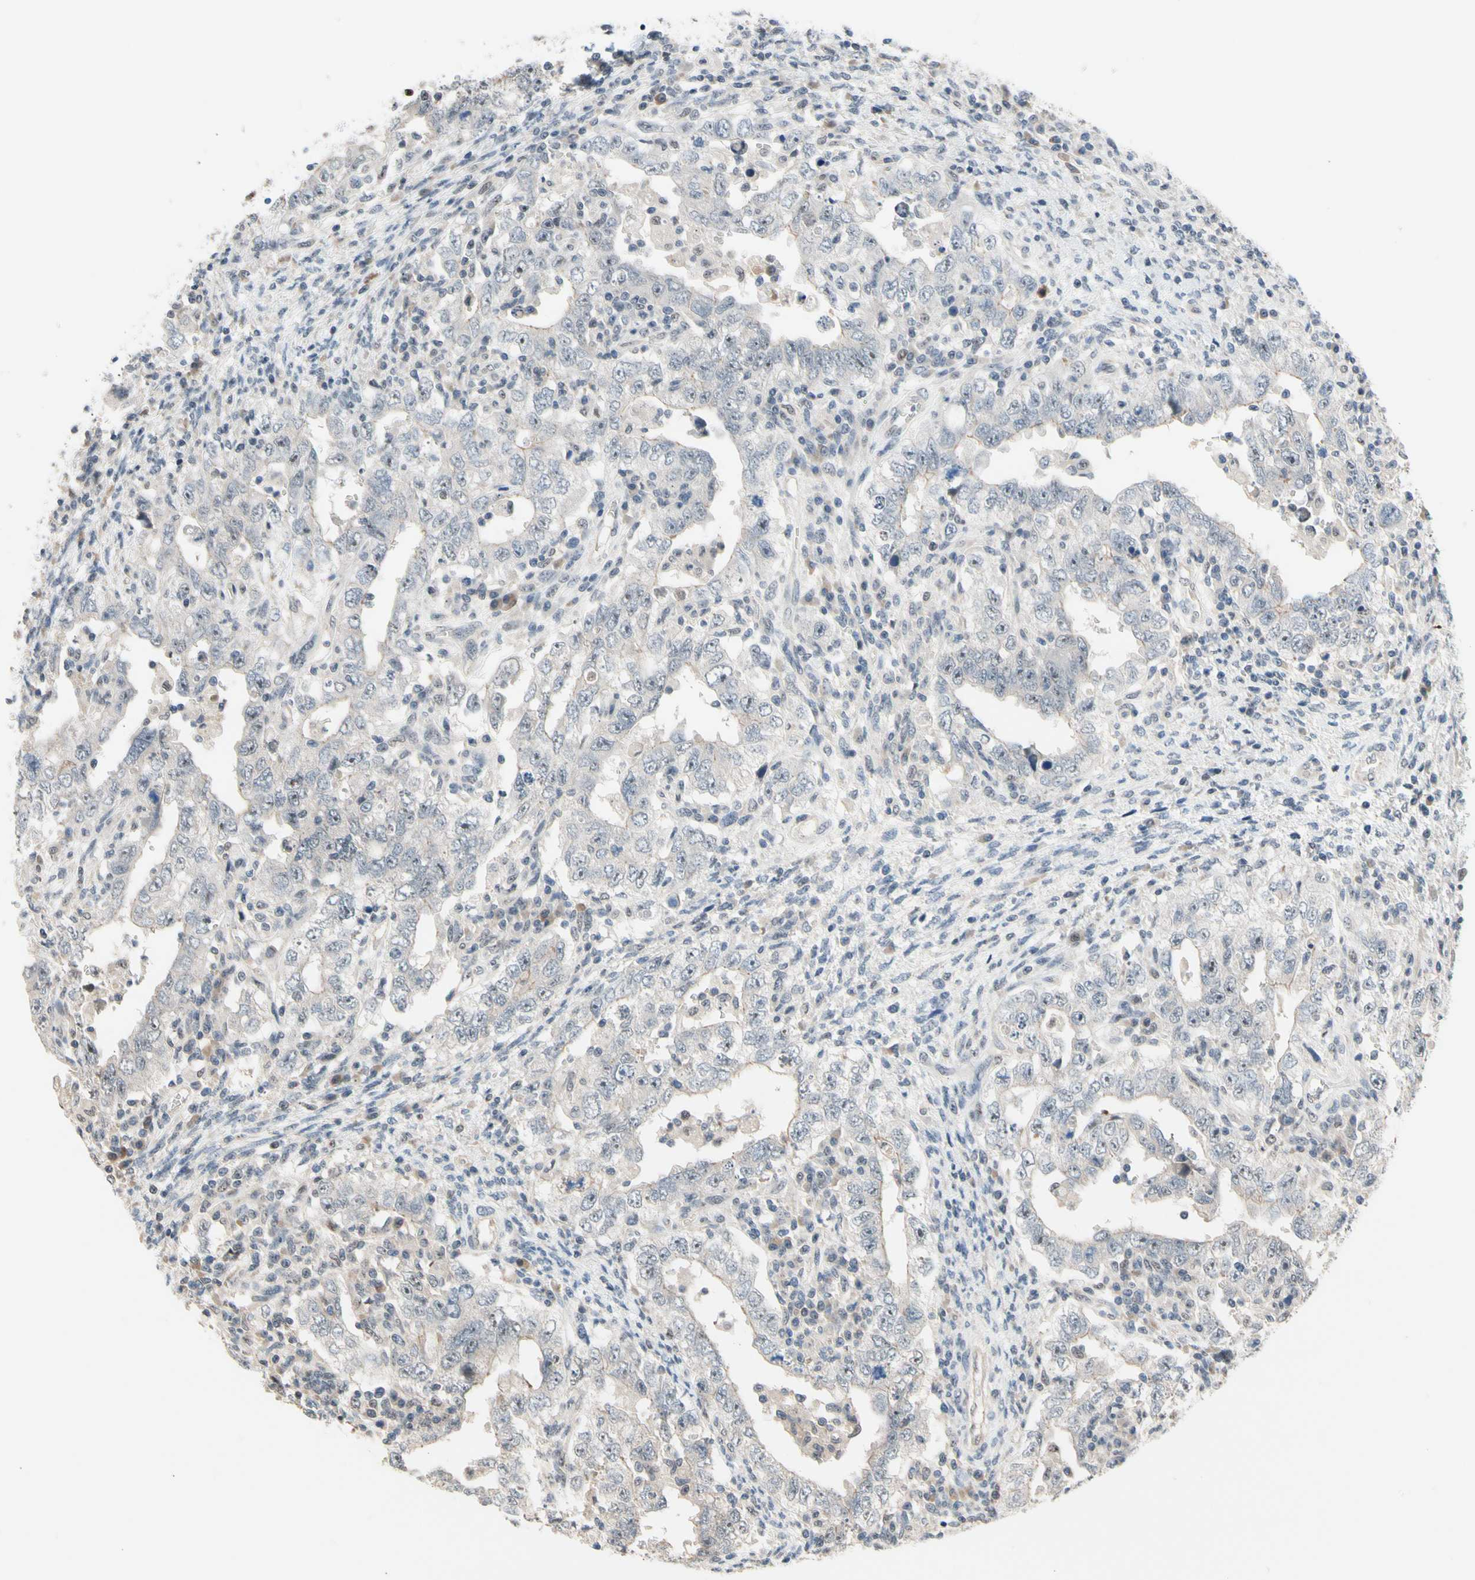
{"staining": {"intensity": "weak", "quantity": "25%-75%", "location": "cytoplasmic/membranous"}, "tissue": "testis cancer", "cell_type": "Tumor cells", "image_type": "cancer", "snomed": [{"axis": "morphology", "description": "Carcinoma, Embryonal, NOS"}, {"axis": "topography", "description": "Testis"}], "caption": "Tumor cells display low levels of weak cytoplasmic/membranous positivity in about 25%-75% of cells in human testis embryonal carcinoma.", "gene": "NGEF", "patient": {"sex": "male", "age": 26}}